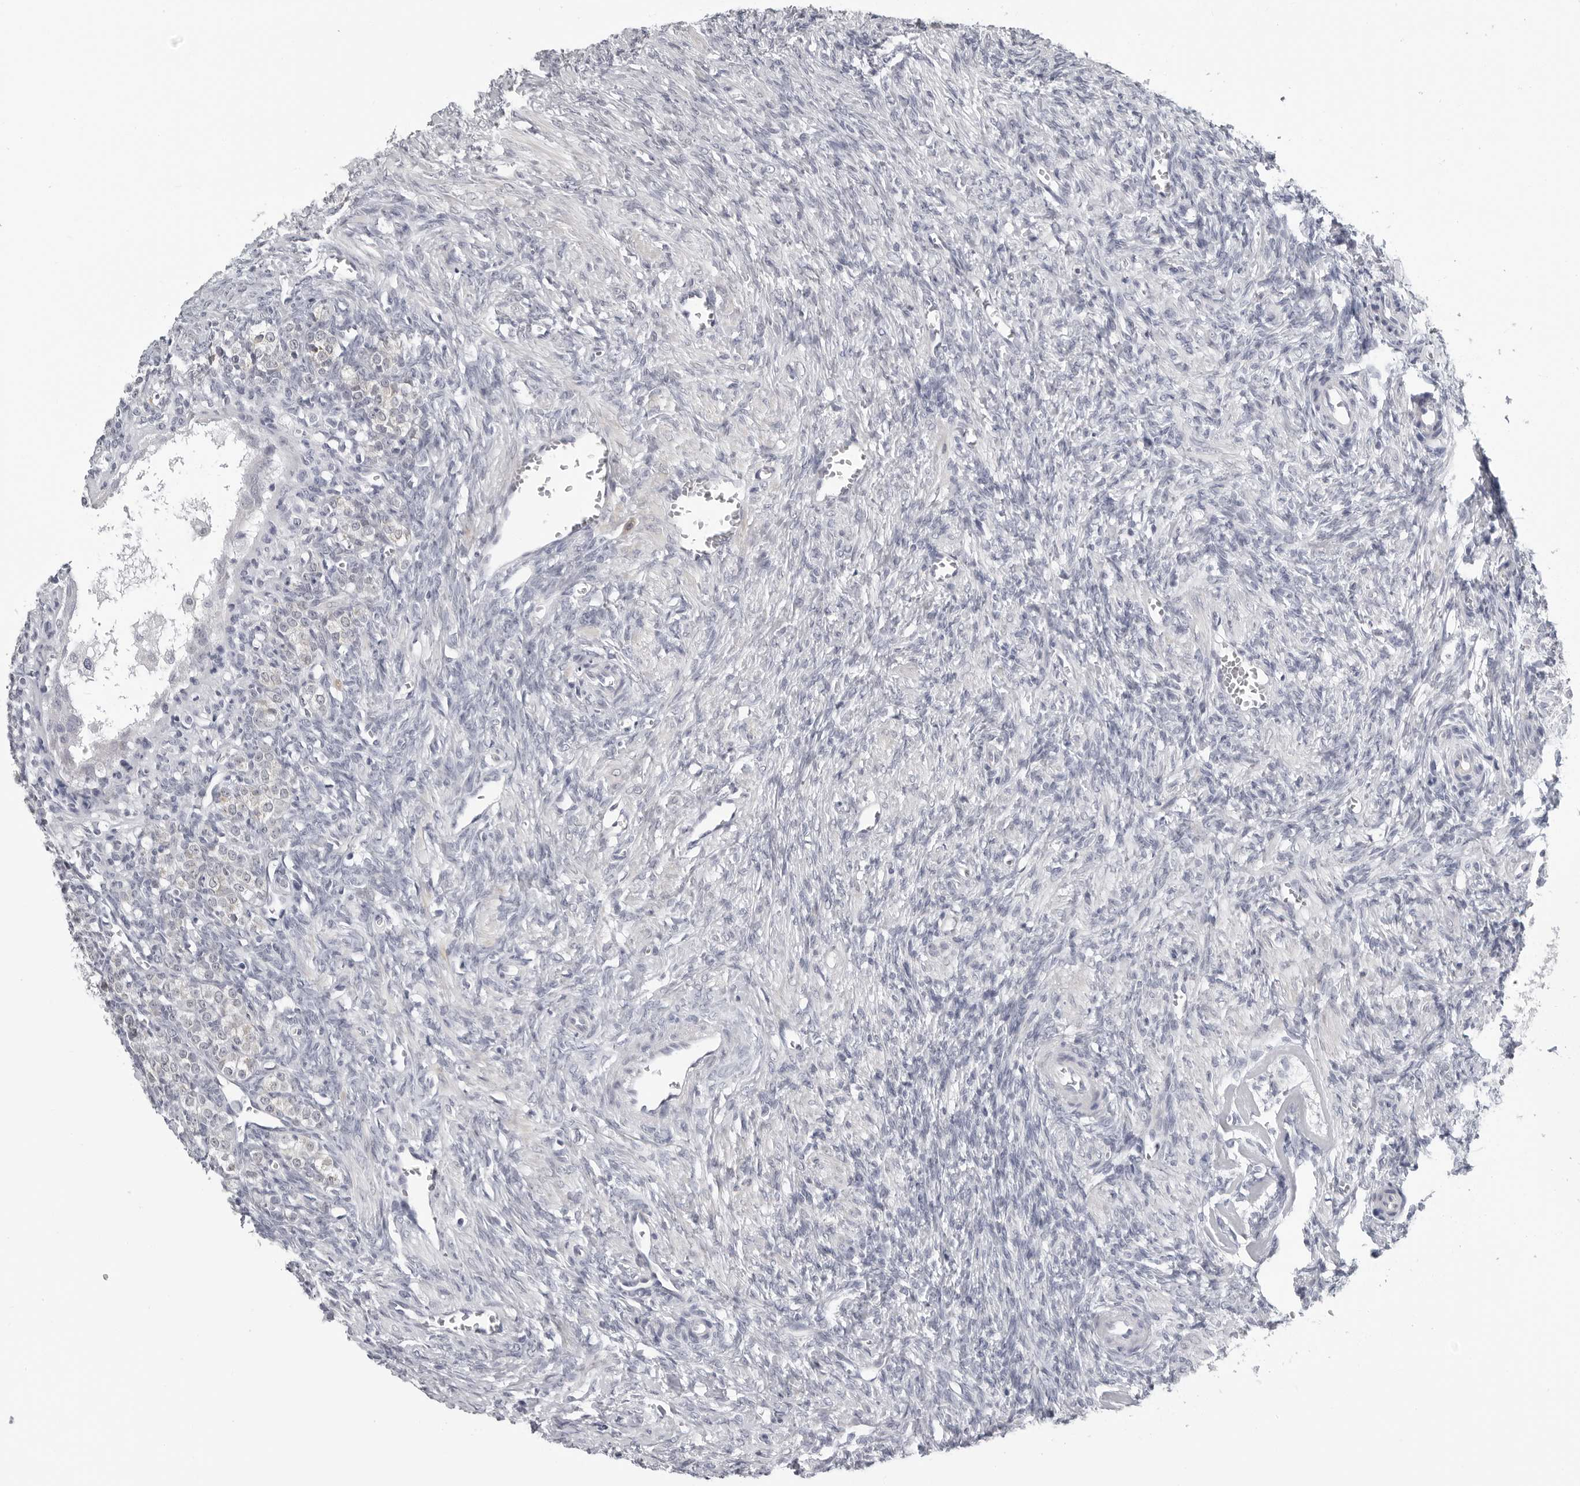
{"staining": {"intensity": "negative", "quantity": "none", "location": "none"}, "tissue": "ovary", "cell_type": "Ovarian stroma cells", "image_type": "normal", "snomed": [{"axis": "morphology", "description": "Normal tissue, NOS"}, {"axis": "topography", "description": "Ovary"}], "caption": "IHC of benign ovary shows no positivity in ovarian stroma cells. (DAB immunohistochemistry (IHC), high magnification).", "gene": "OPLAH", "patient": {"sex": "female", "age": 27}}